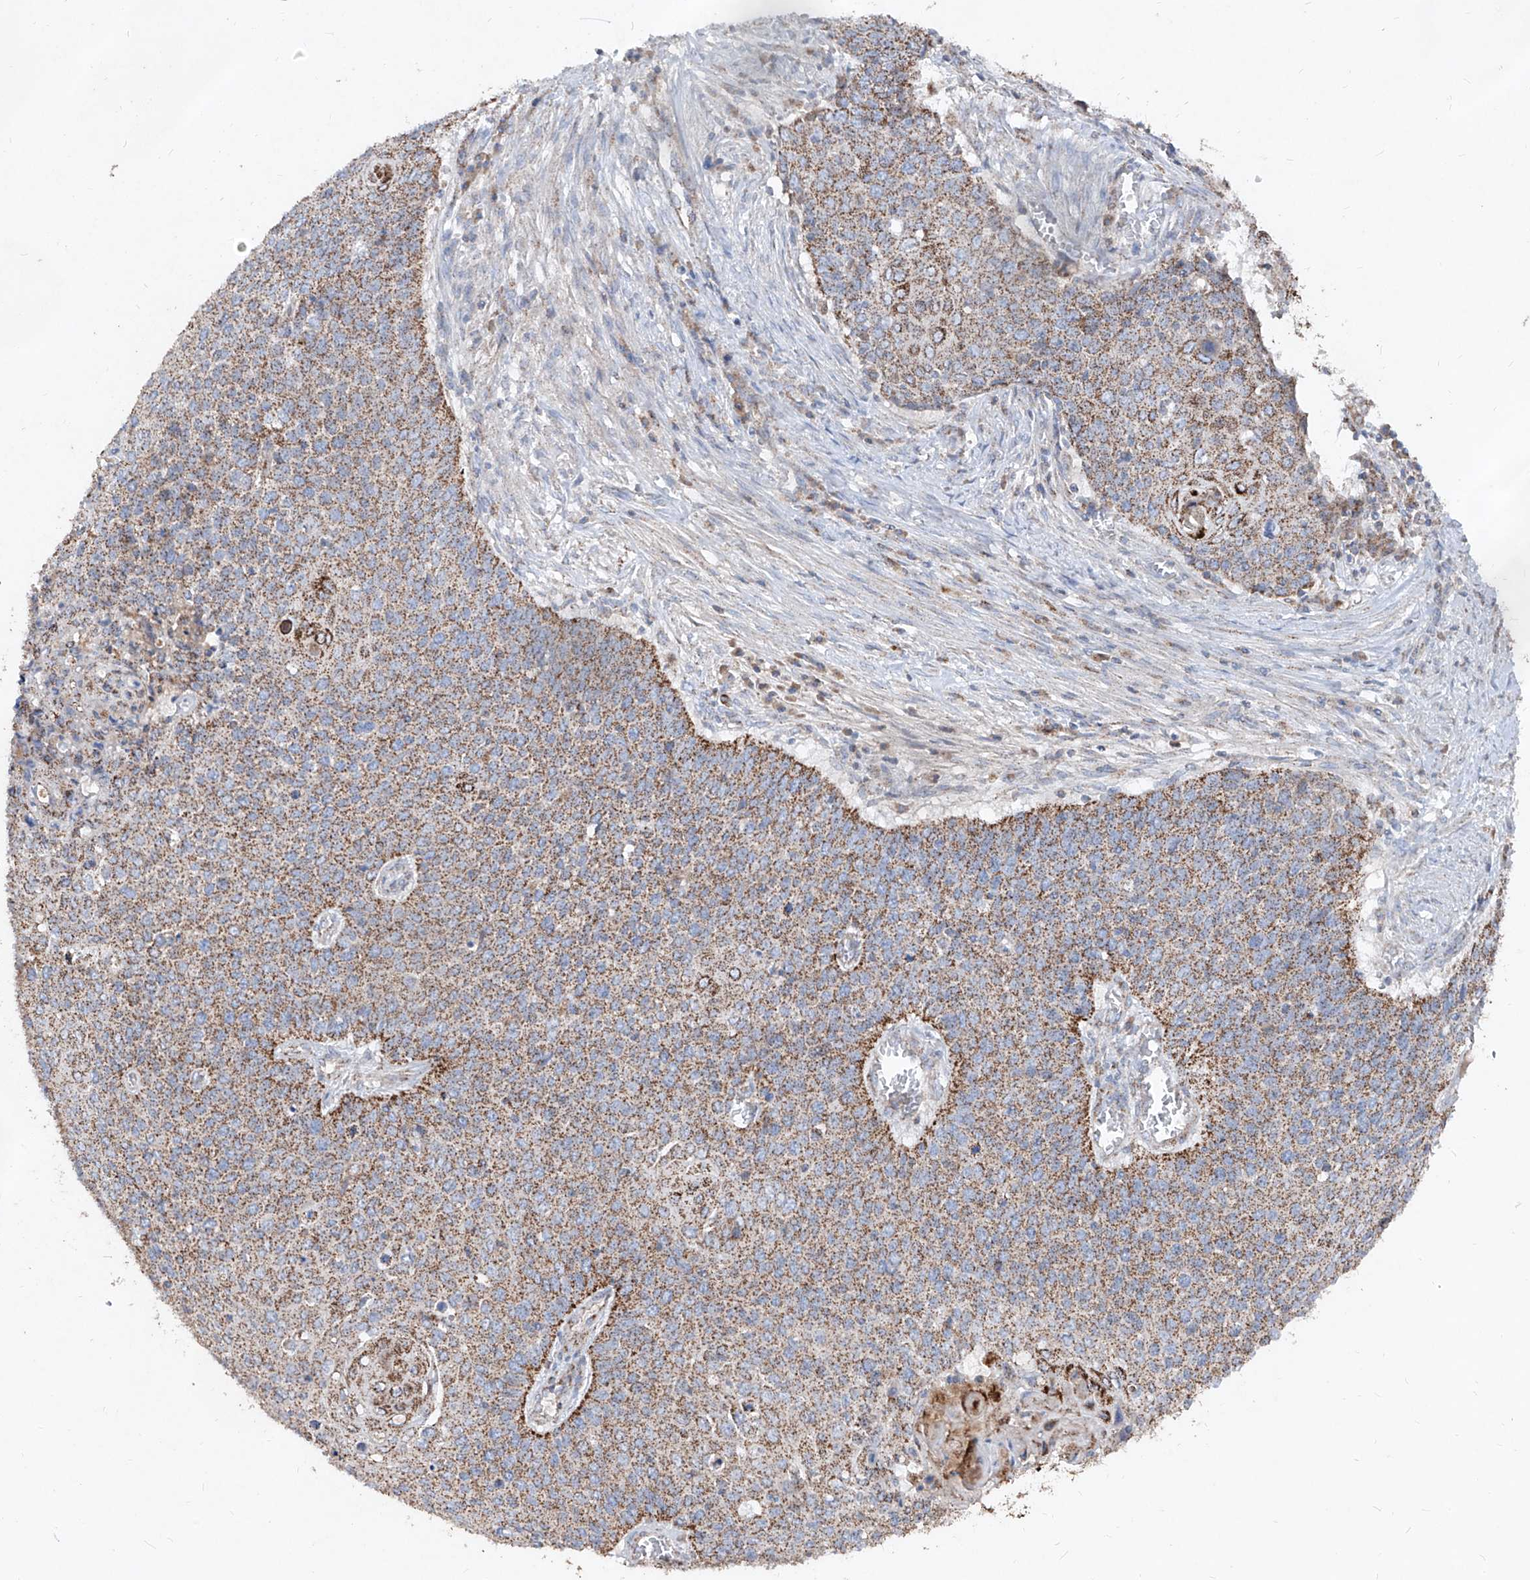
{"staining": {"intensity": "moderate", "quantity": ">75%", "location": "cytoplasmic/membranous"}, "tissue": "cervical cancer", "cell_type": "Tumor cells", "image_type": "cancer", "snomed": [{"axis": "morphology", "description": "Squamous cell carcinoma, NOS"}, {"axis": "topography", "description": "Cervix"}], "caption": "Protein positivity by immunohistochemistry (IHC) shows moderate cytoplasmic/membranous staining in approximately >75% of tumor cells in cervical squamous cell carcinoma.", "gene": "ABCD3", "patient": {"sex": "female", "age": 39}}